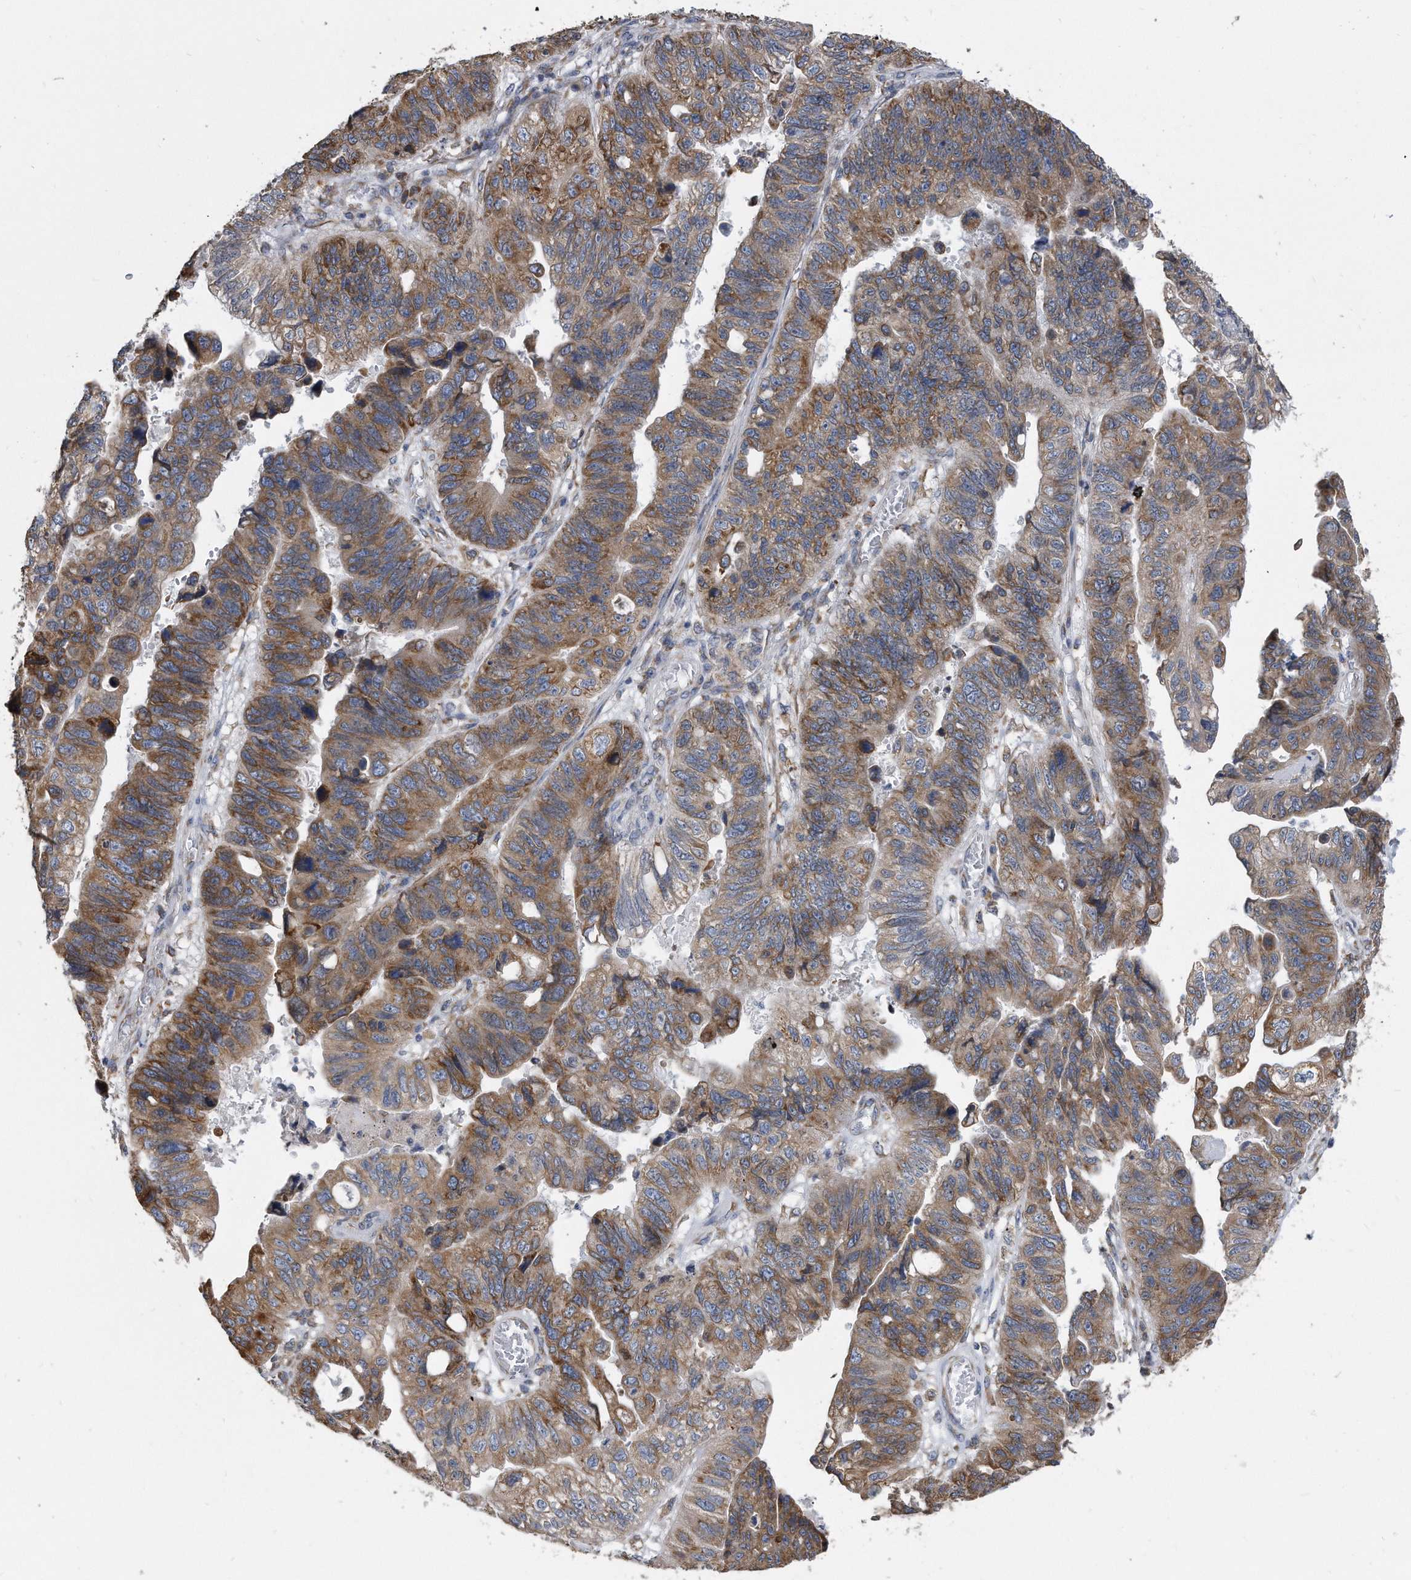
{"staining": {"intensity": "moderate", "quantity": ">75%", "location": "cytoplasmic/membranous"}, "tissue": "stomach cancer", "cell_type": "Tumor cells", "image_type": "cancer", "snomed": [{"axis": "morphology", "description": "Adenocarcinoma, NOS"}, {"axis": "topography", "description": "Stomach"}], "caption": "Stomach cancer (adenocarcinoma) stained for a protein demonstrates moderate cytoplasmic/membranous positivity in tumor cells. The protein is stained brown, and the nuclei are stained in blue (DAB (3,3'-diaminobenzidine) IHC with brightfield microscopy, high magnification).", "gene": "CCDC47", "patient": {"sex": "male", "age": 59}}